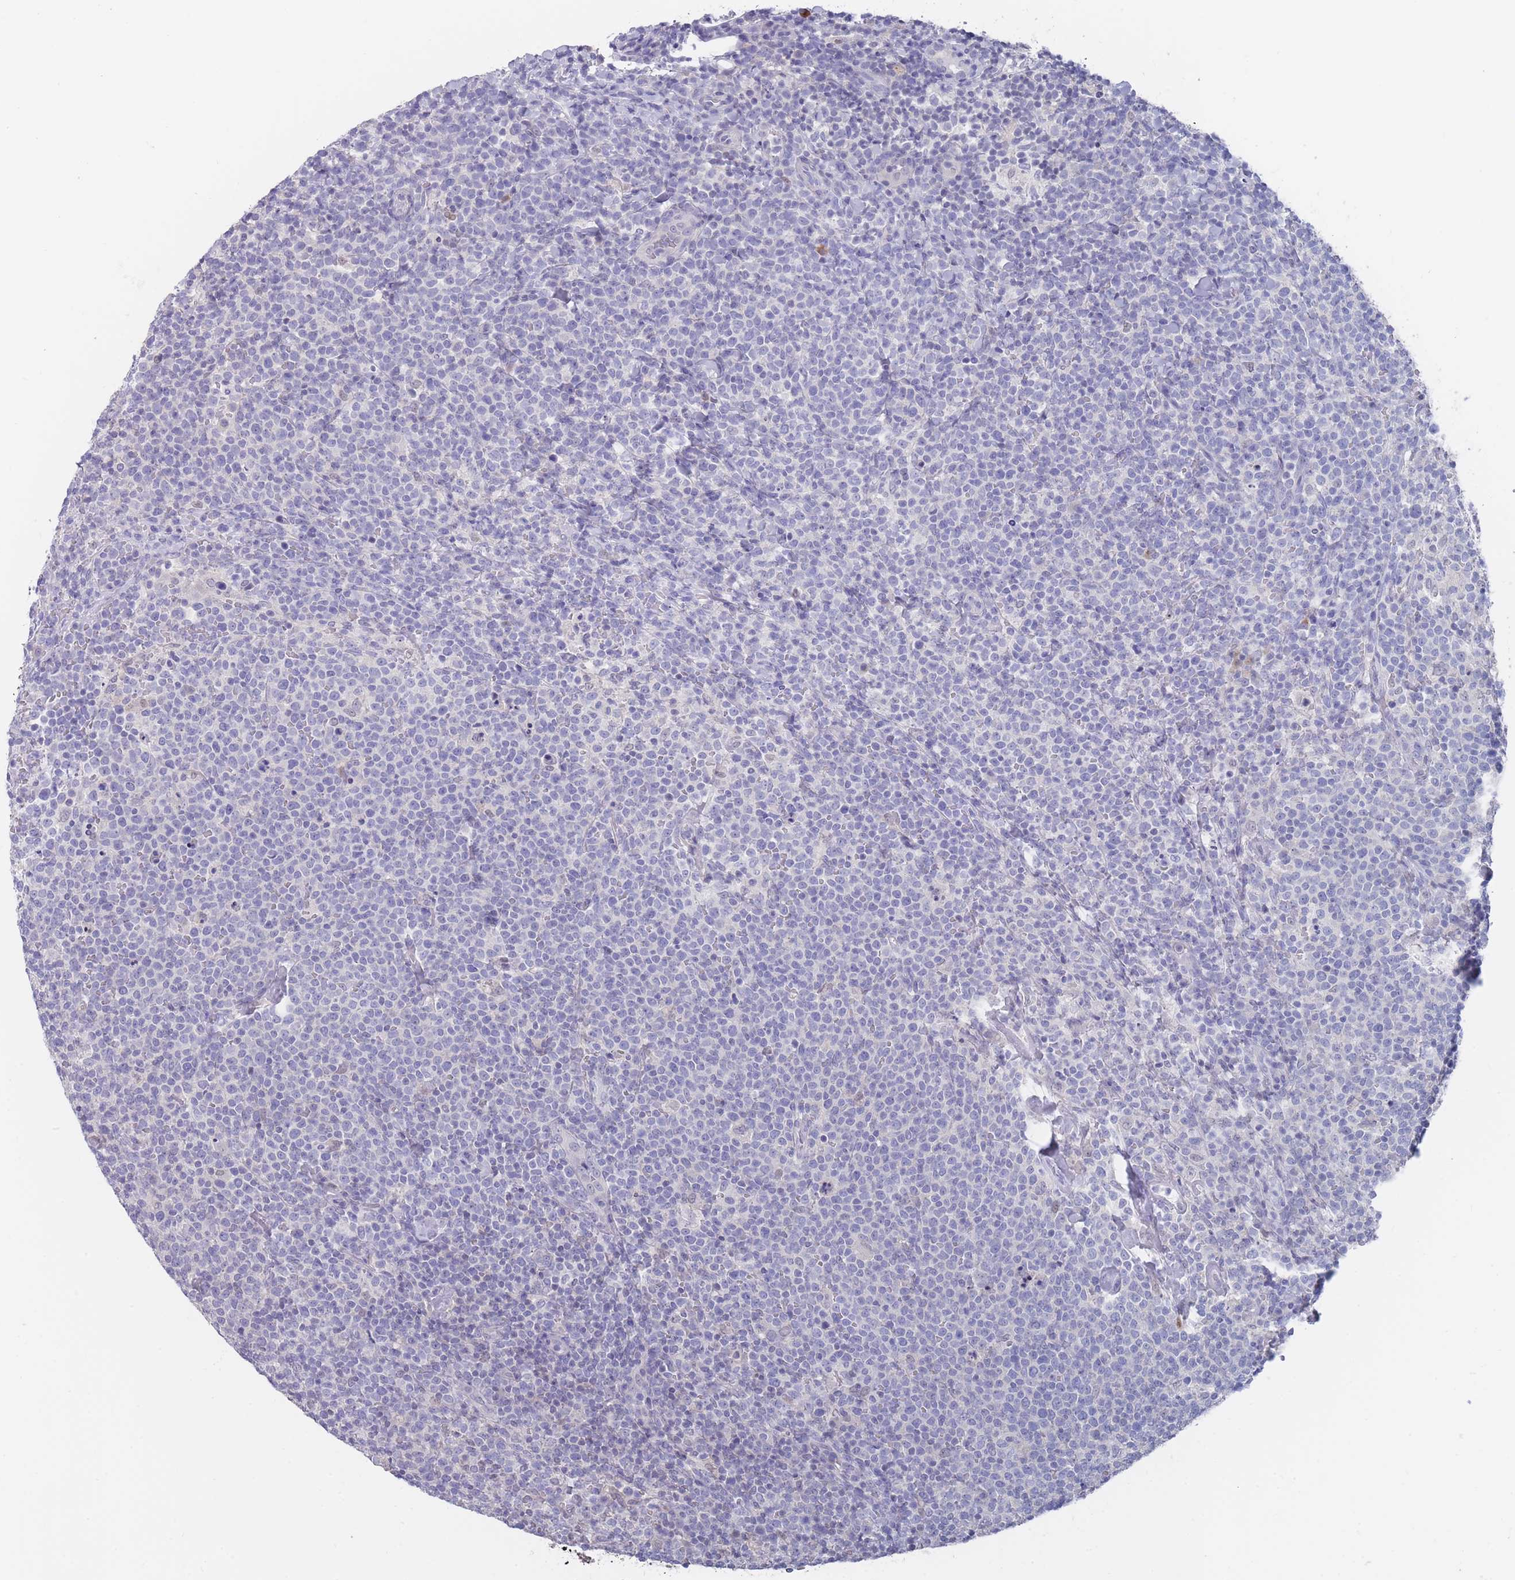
{"staining": {"intensity": "negative", "quantity": "none", "location": "none"}, "tissue": "lymphoma", "cell_type": "Tumor cells", "image_type": "cancer", "snomed": [{"axis": "morphology", "description": "Malignant lymphoma, non-Hodgkin's type, High grade"}, {"axis": "topography", "description": "Lymph node"}], "caption": "Immunohistochemistry (IHC) photomicrograph of lymphoma stained for a protein (brown), which demonstrates no expression in tumor cells.", "gene": "CYP51A1", "patient": {"sex": "male", "age": 61}}